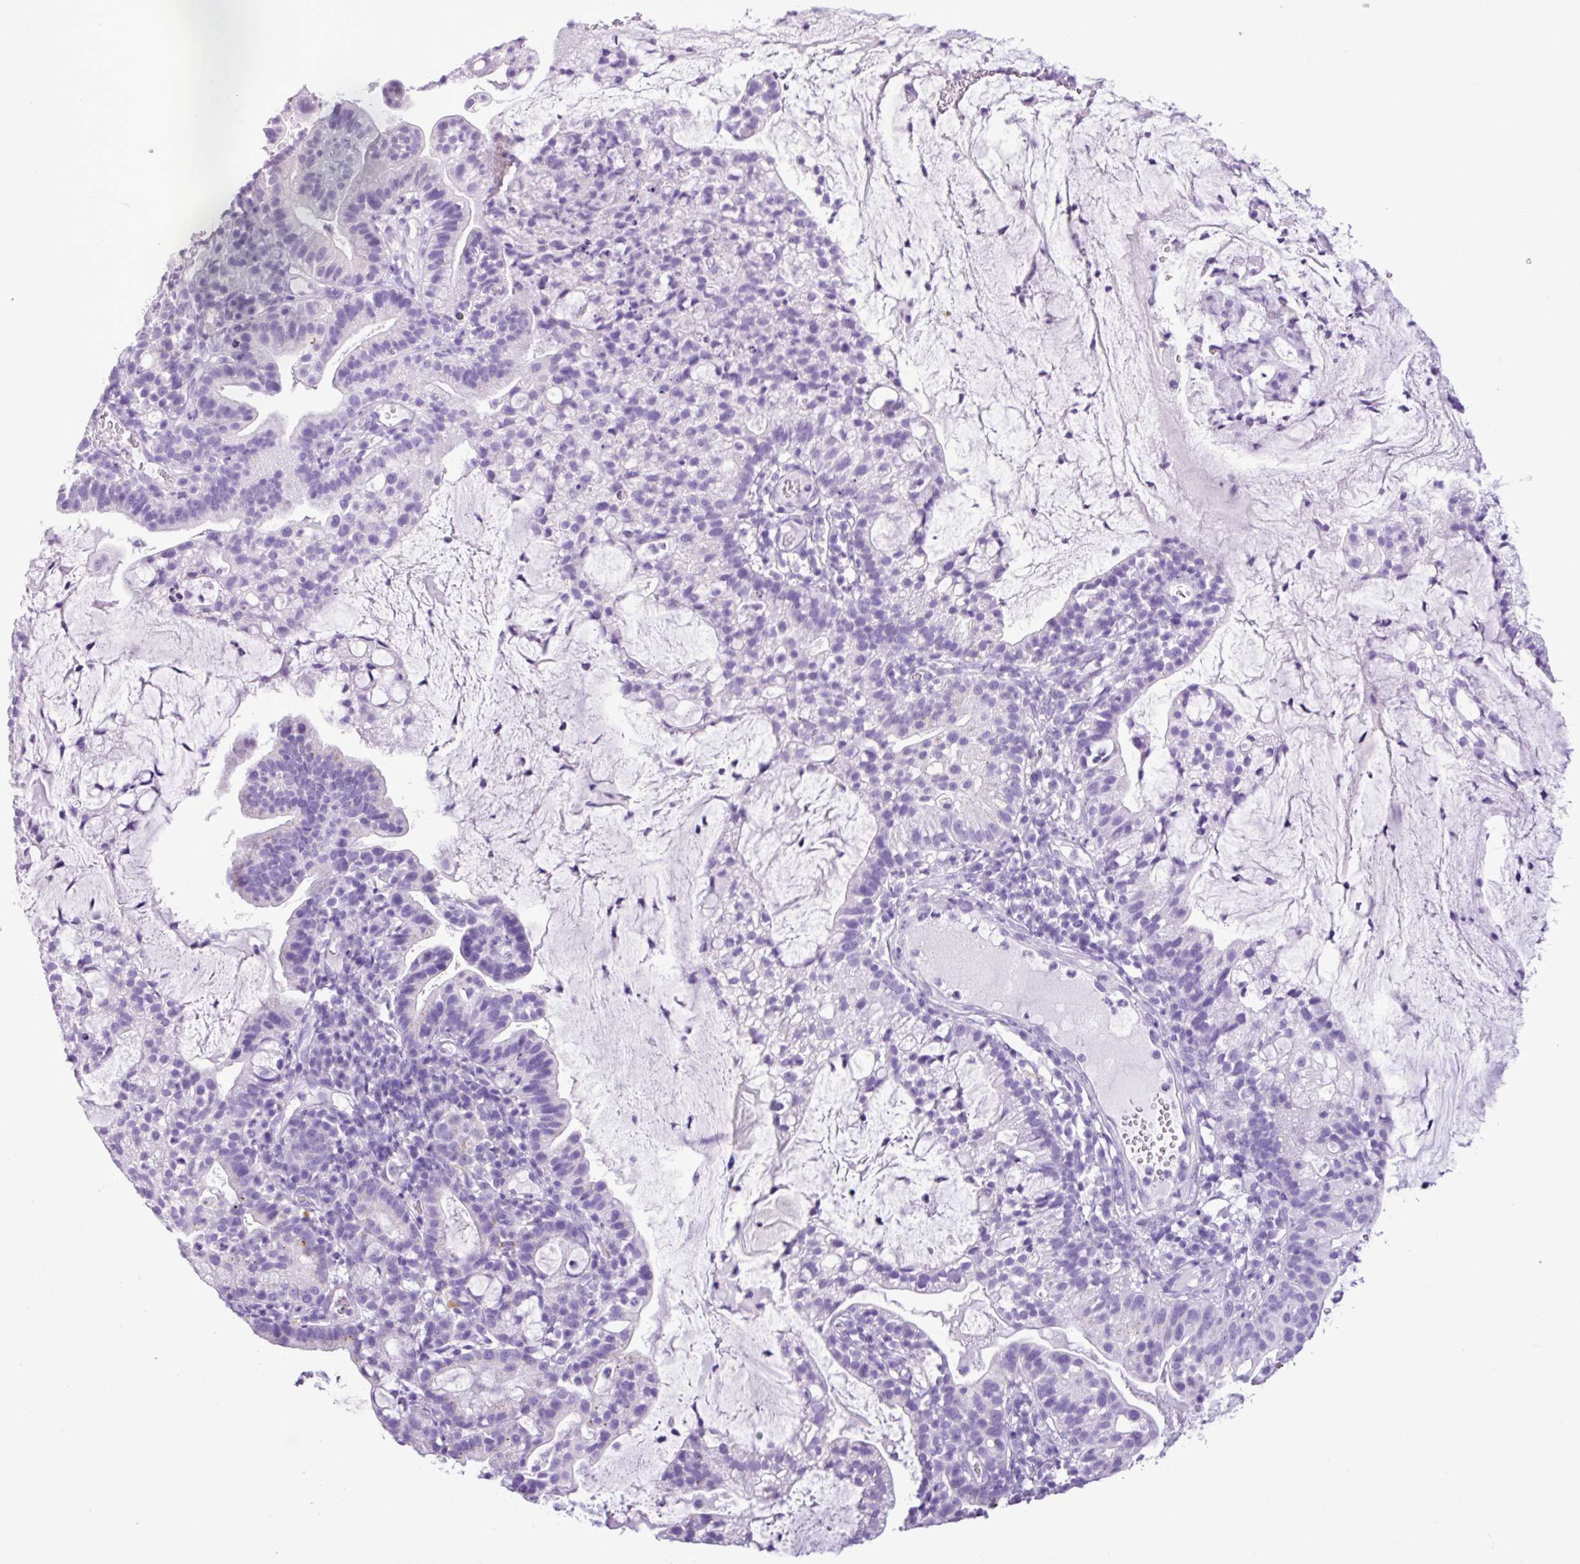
{"staining": {"intensity": "negative", "quantity": "none", "location": "none"}, "tissue": "cervical cancer", "cell_type": "Tumor cells", "image_type": "cancer", "snomed": [{"axis": "morphology", "description": "Adenocarcinoma, NOS"}, {"axis": "topography", "description": "Cervix"}], "caption": "Immunohistochemical staining of human cervical cancer displays no significant positivity in tumor cells. Nuclei are stained in blue.", "gene": "ZSCAN5A", "patient": {"sex": "female", "age": 41}}